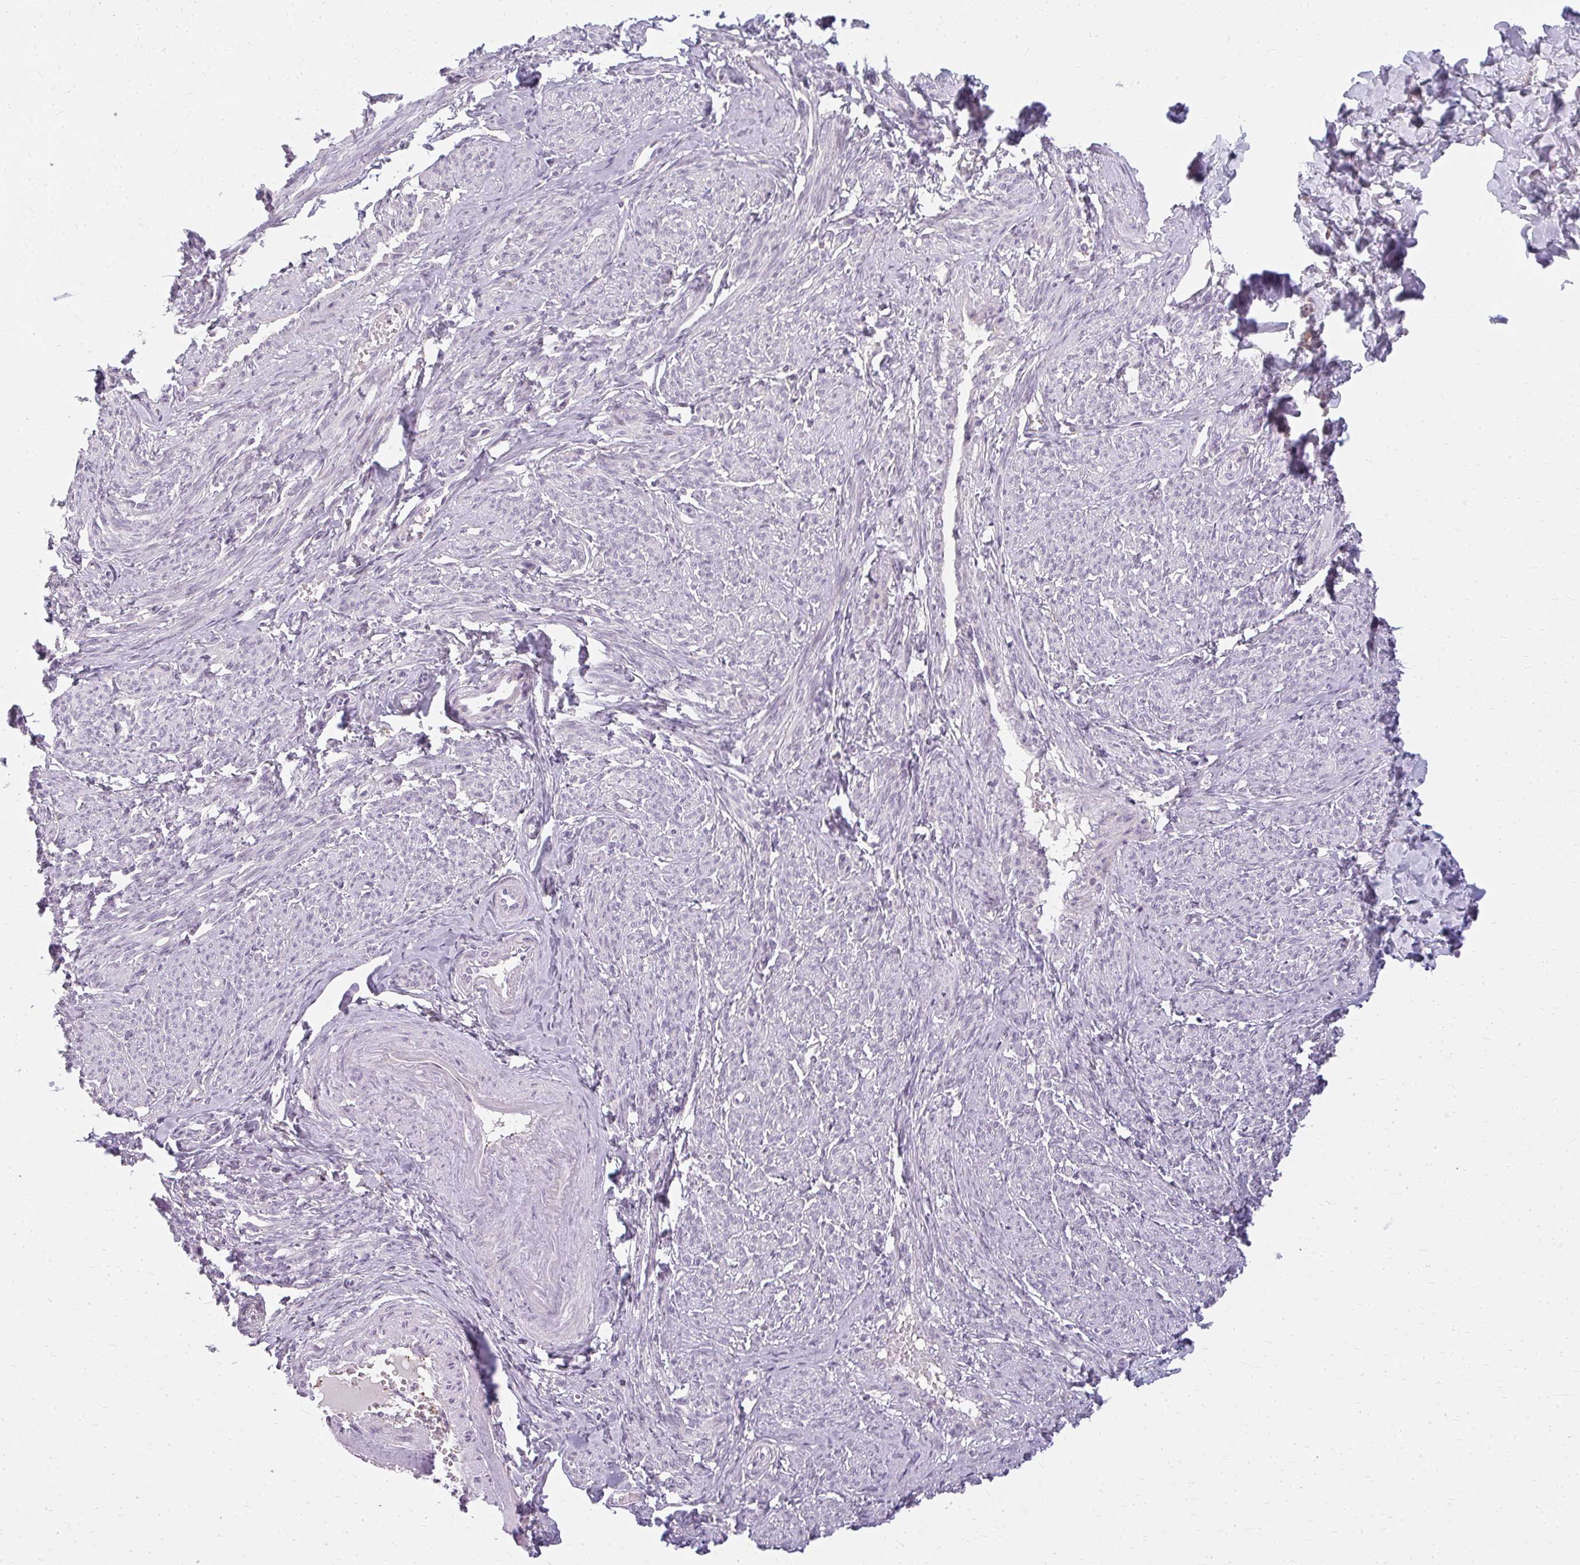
{"staining": {"intensity": "negative", "quantity": "none", "location": "none"}, "tissue": "smooth muscle", "cell_type": "Smooth muscle cells", "image_type": "normal", "snomed": [{"axis": "morphology", "description": "Normal tissue, NOS"}, {"axis": "topography", "description": "Smooth muscle"}], "caption": "The IHC image has no significant expression in smooth muscle cells of smooth muscle. (Stains: DAB (3,3'-diaminobenzidine) immunohistochemistry with hematoxylin counter stain, Microscopy: brightfield microscopy at high magnification).", "gene": "ZFYVE26", "patient": {"sex": "female", "age": 65}}